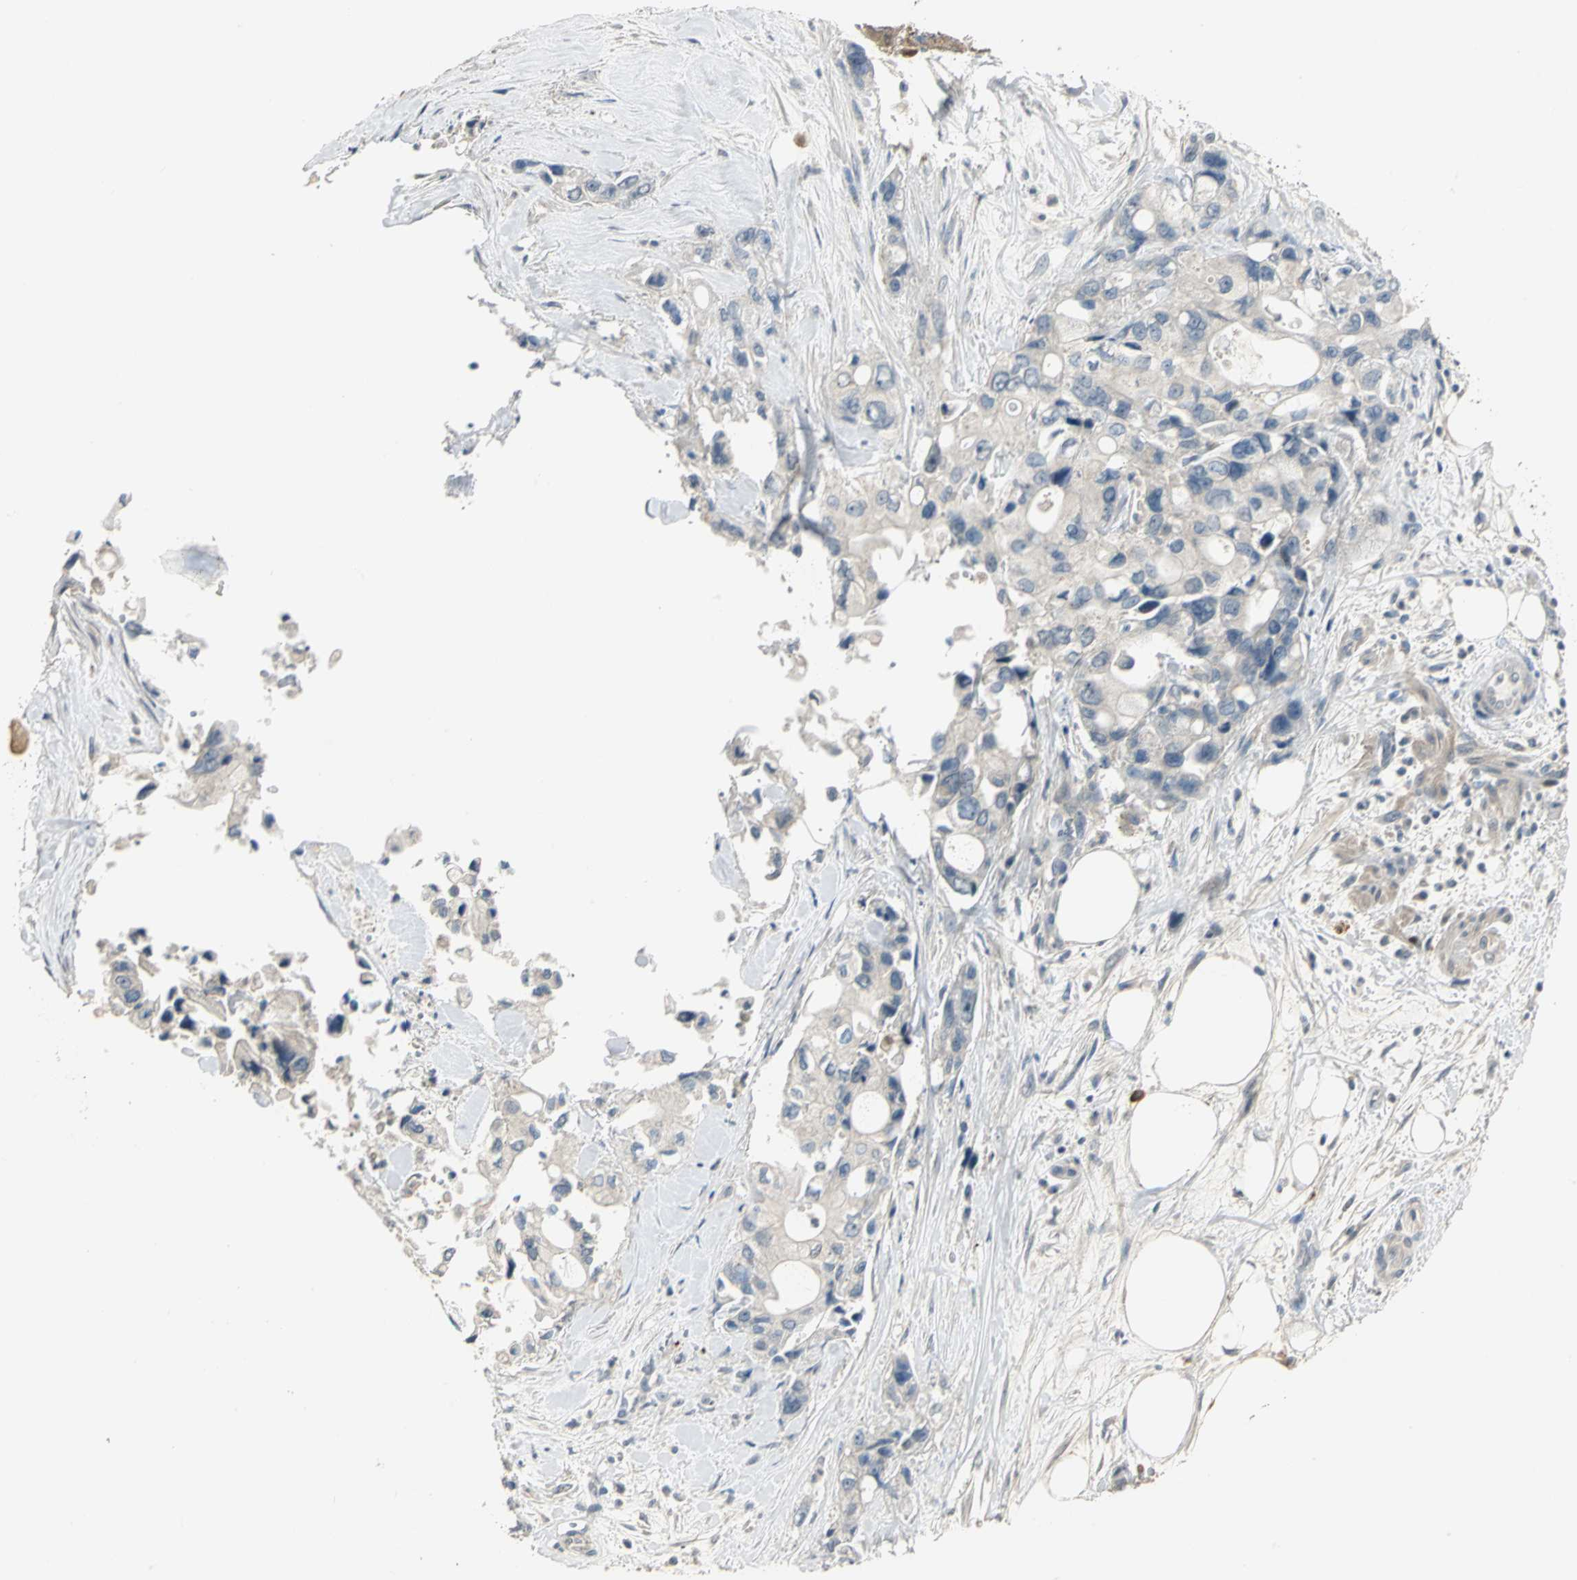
{"staining": {"intensity": "negative", "quantity": "none", "location": "none"}, "tissue": "pancreatic cancer", "cell_type": "Tumor cells", "image_type": "cancer", "snomed": [{"axis": "morphology", "description": "Adenocarcinoma, NOS"}, {"axis": "topography", "description": "Pancreas"}], "caption": "This is a micrograph of immunohistochemistry staining of pancreatic cancer (adenocarcinoma), which shows no positivity in tumor cells.", "gene": "PROC", "patient": {"sex": "male", "age": 70}}